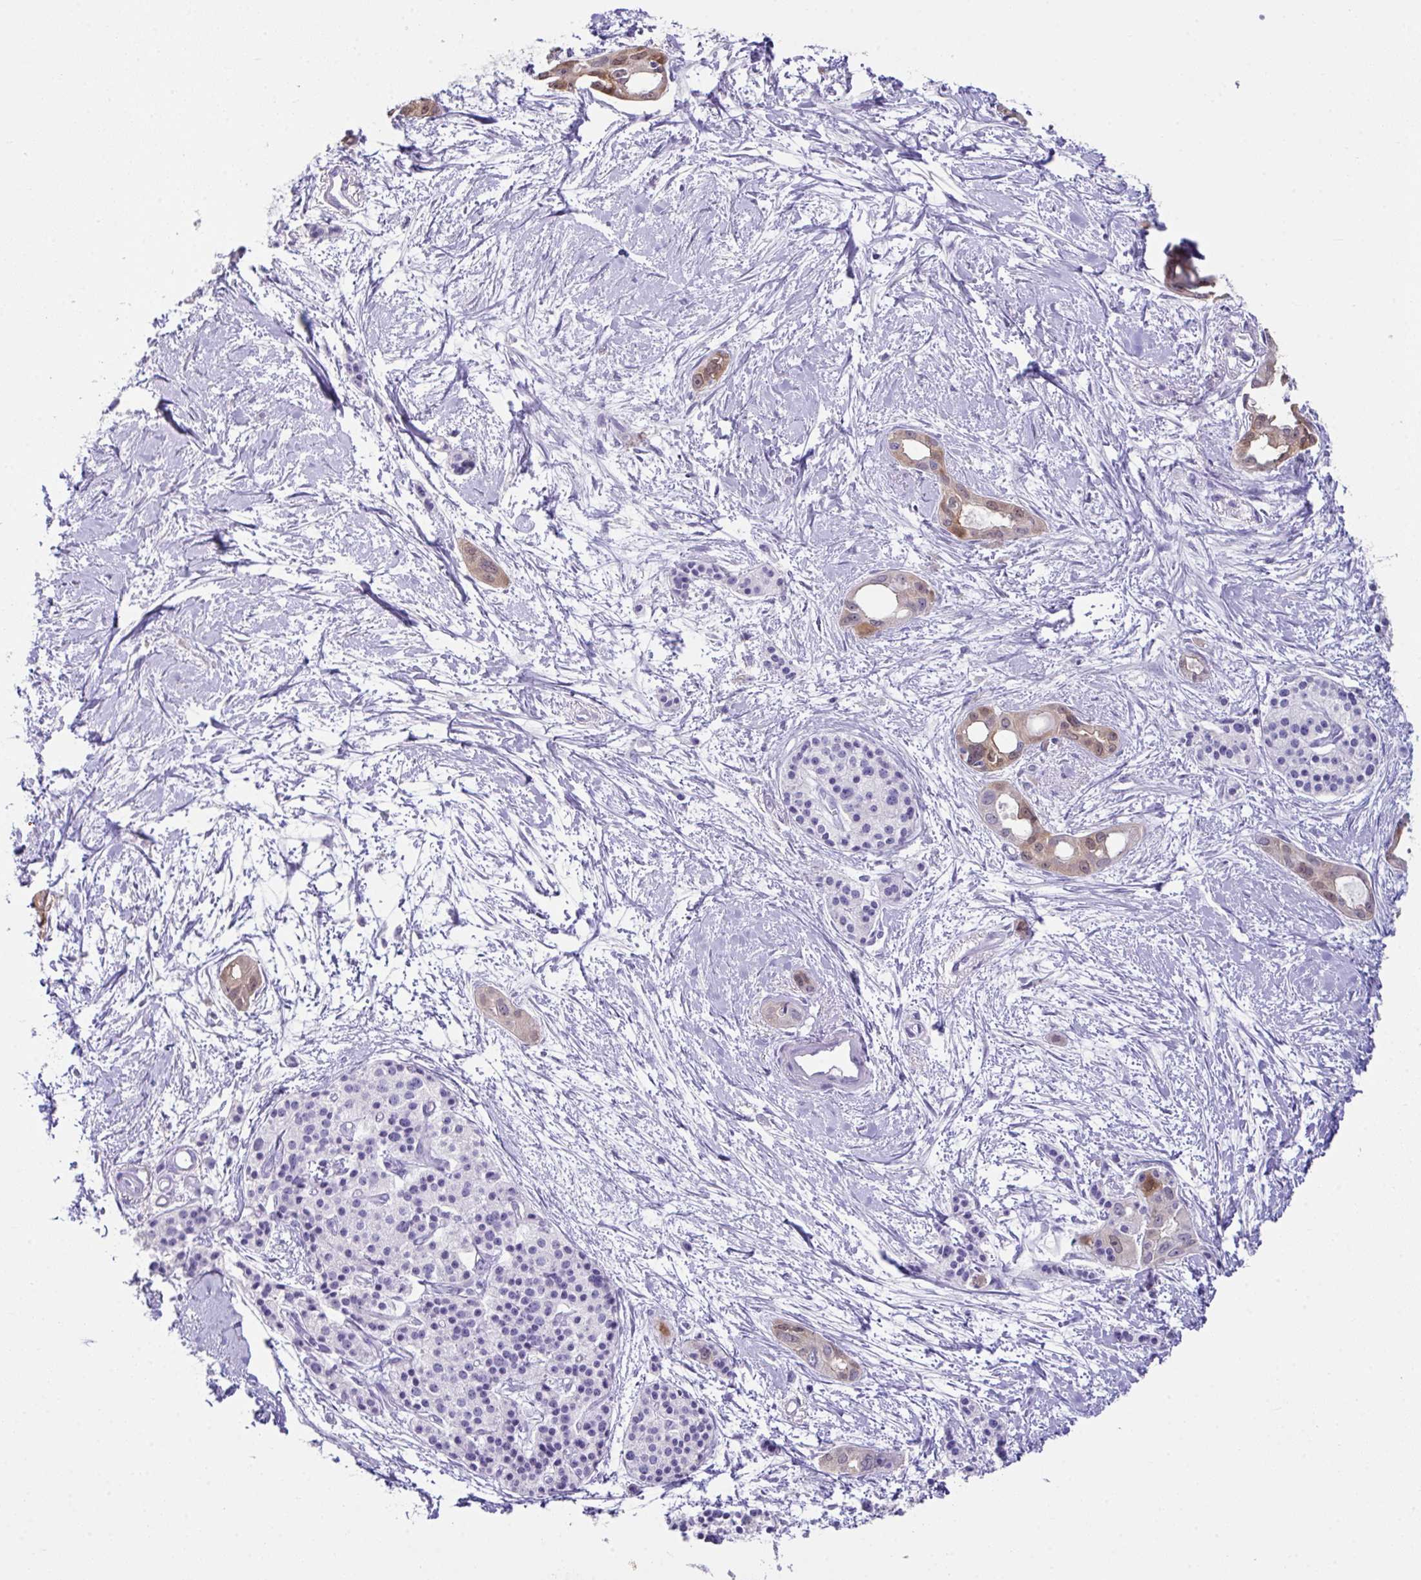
{"staining": {"intensity": "weak", "quantity": "25%-75%", "location": "cytoplasmic/membranous,nuclear"}, "tissue": "pancreatic cancer", "cell_type": "Tumor cells", "image_type": "cancer", "snomed": [{"axis": "morphology", "description": "Adenocarcinoma, NOS"}, {"axis": "topography", "description": "Pancreas"}], "caption": "Weak cytoplasmic/membranous and nuclear positivity is seen in approximately 25%-75% of tumor cells in pancreatic cancer. The staining was performed using DAB (3,3'-diaminobenzidine) to visualize the protein expression in brown, while the nuclei were stained in blue with hematoxylin (Magnification: 20x).", "gene": "LGALS4", "patient": {"sex": "female", "age": 50}}